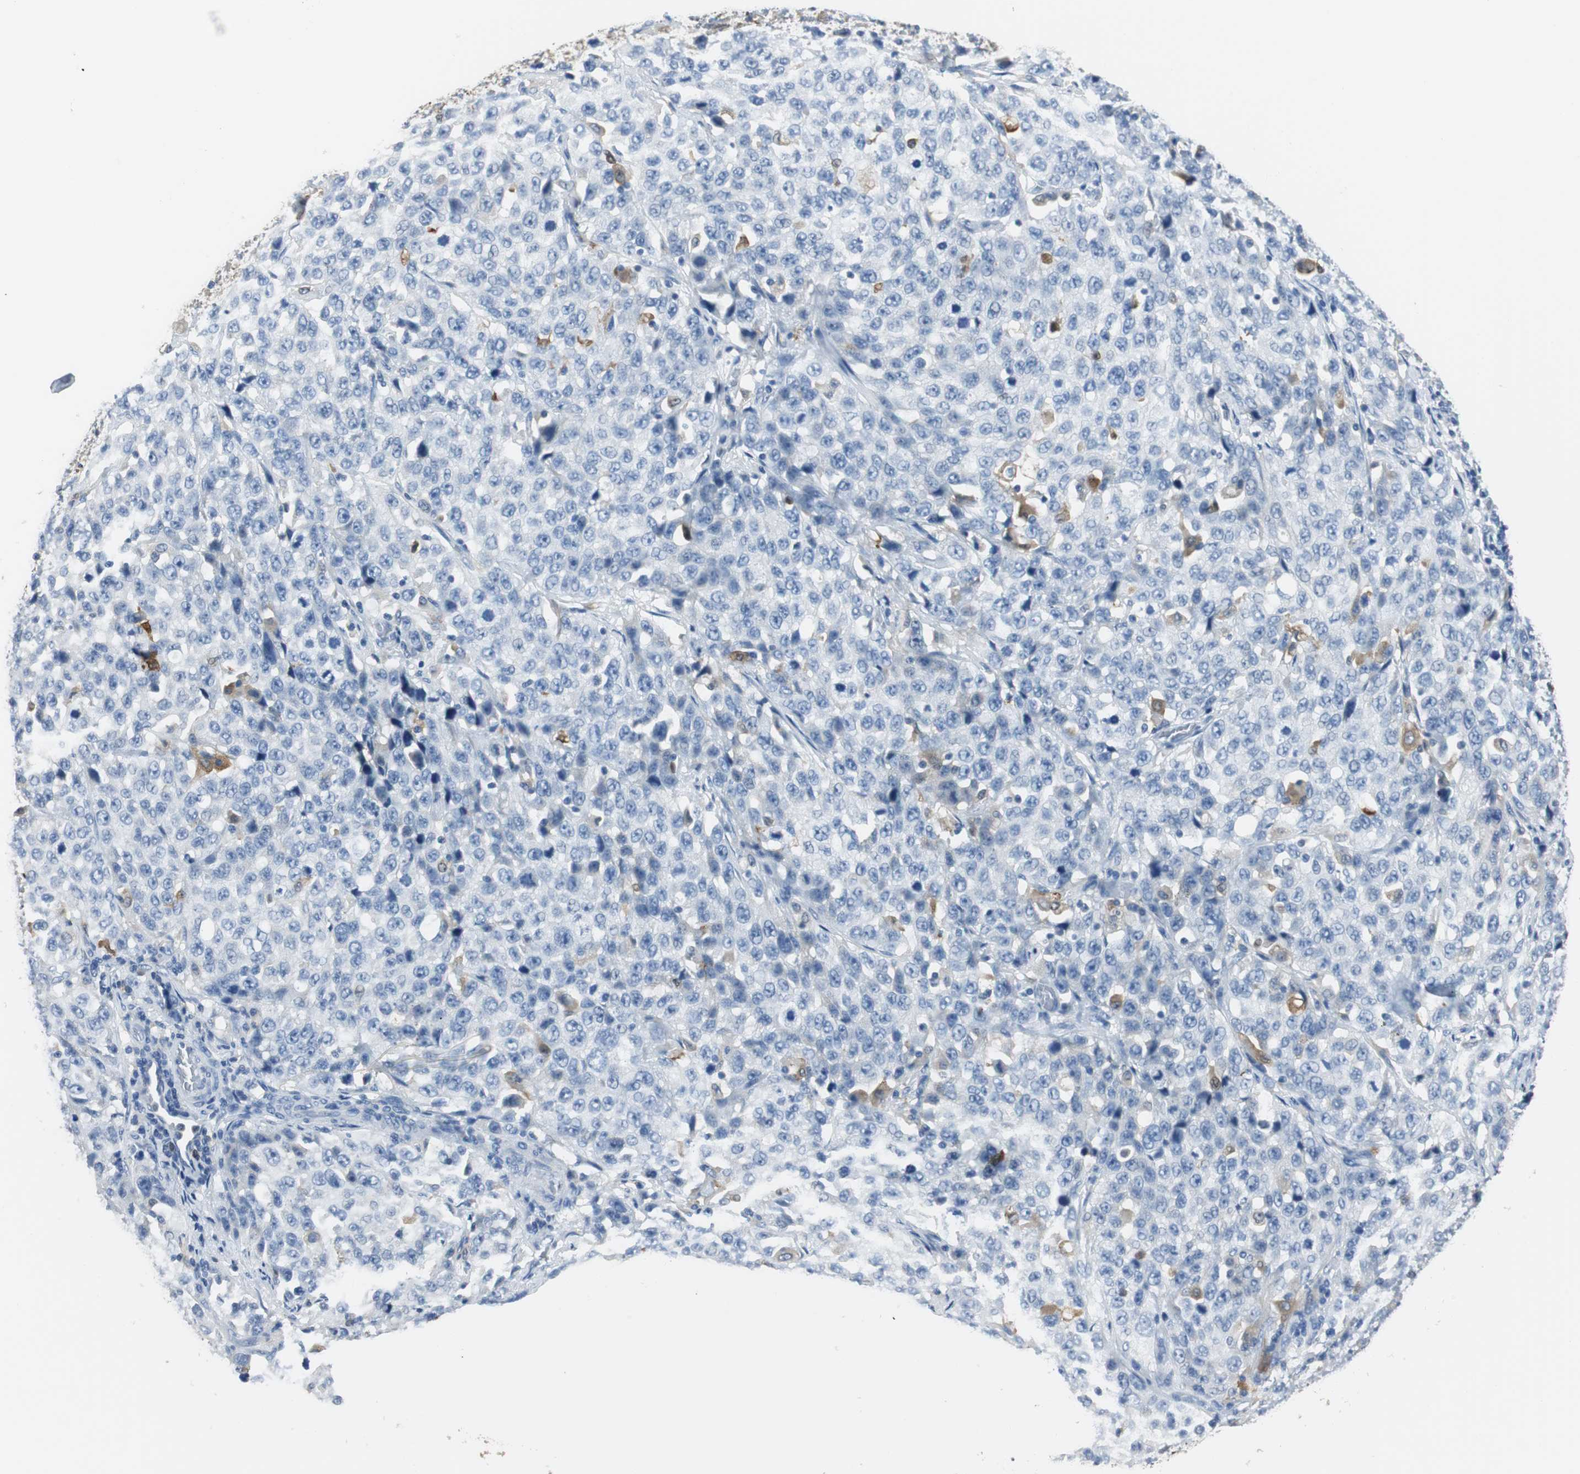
{"staining": {"intensity": "negative", "quantity": "none", "location": "none"}, "tissue": "stomach cancer", "cell_type": "Tumor cells", "image_type": "cancer", "snomed": [{"axis": "morphology", "description": "Normal tissue, NOS"}, {"axis": "morphology", "description": "Adenocarcinoma, NOS"}, {"axis": "topography", "description": "Stomach"}], "caption": "A photomicrograph of stomach cancer stained for a protein reveals no brown staining in tumor cells.", "gene": "FBP1", "patient": {"sex": "male", "age": 48}}